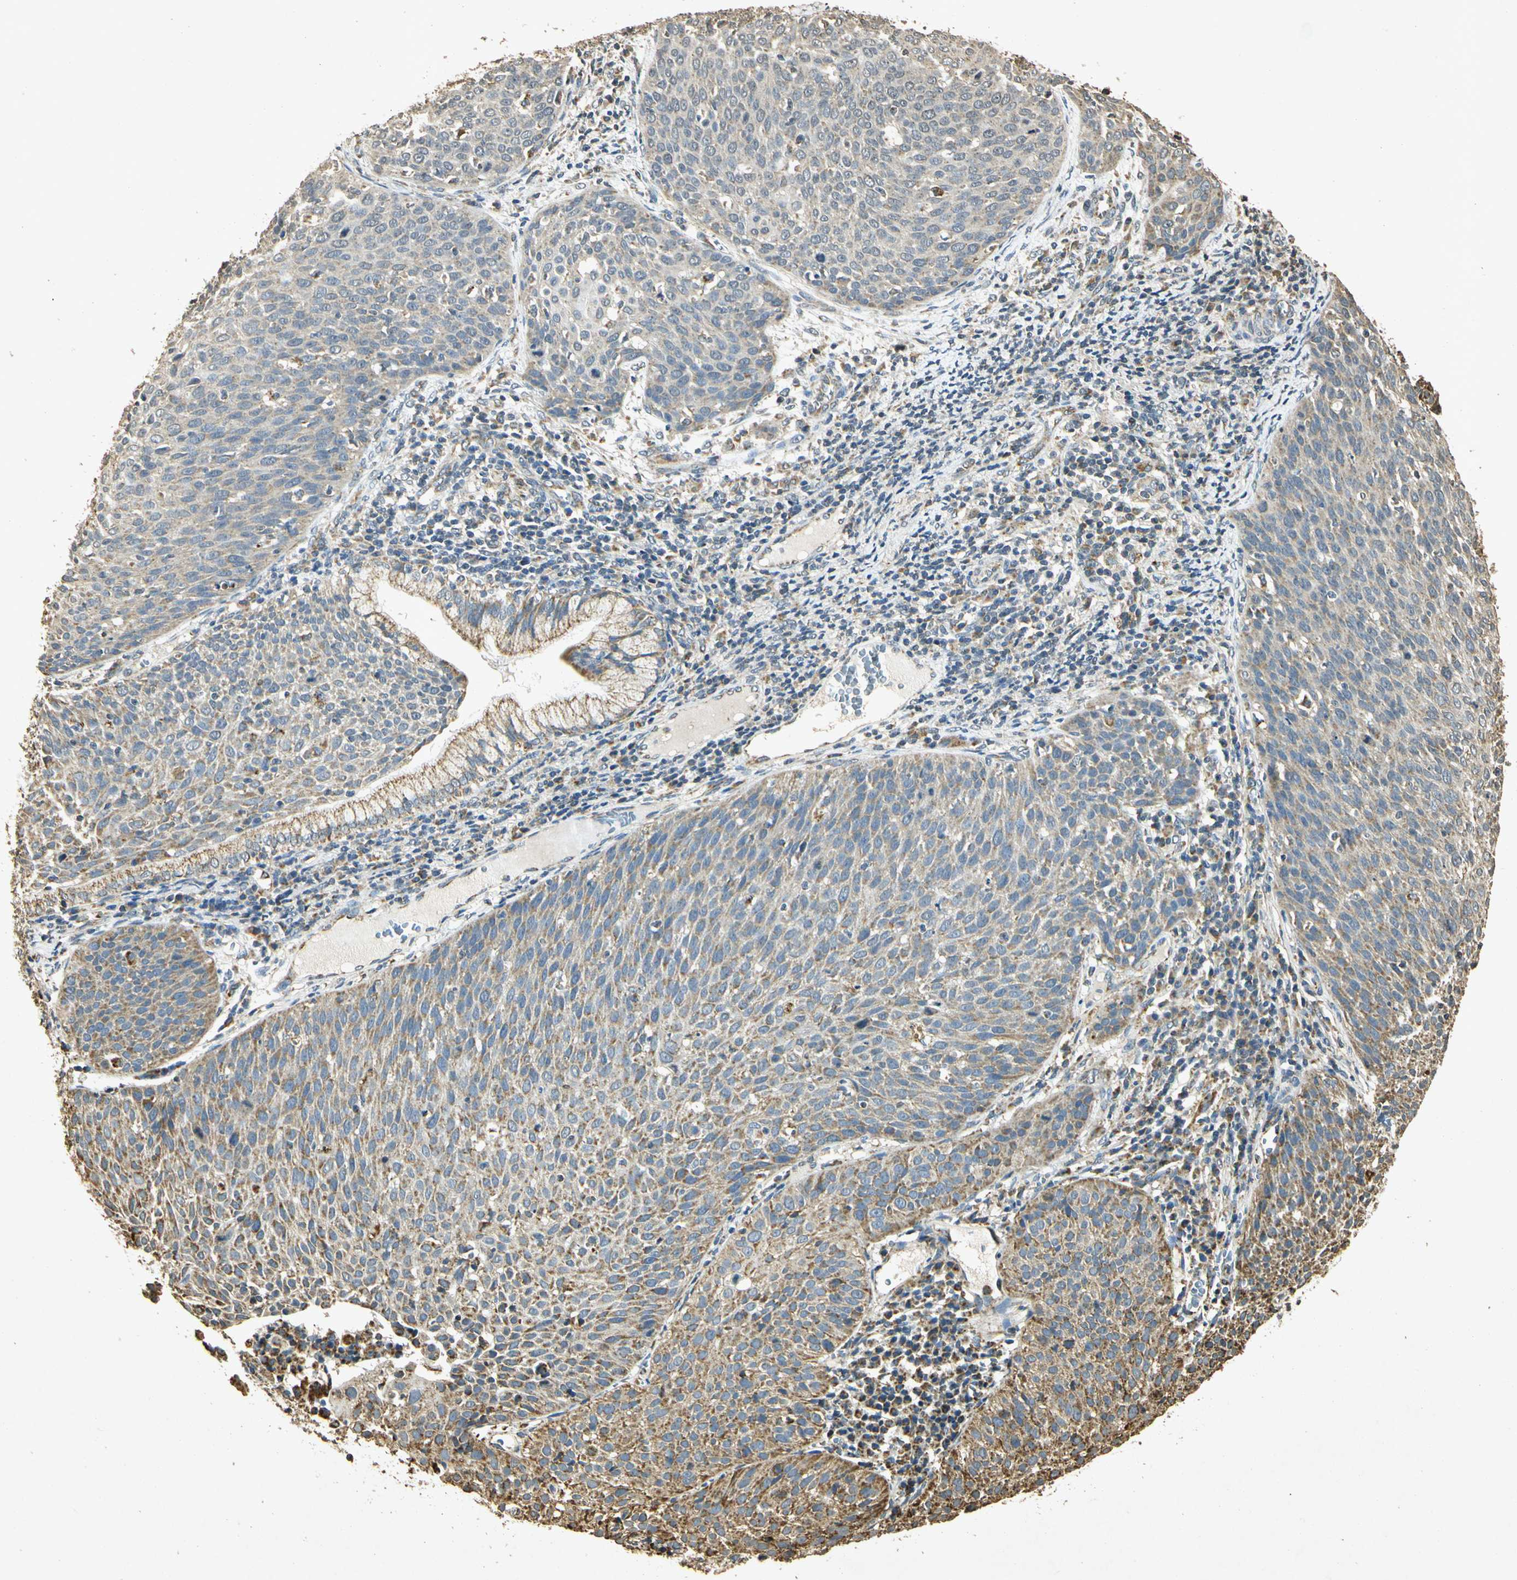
{"staining": {"intensity": "weak", "quantity": "25%-75%", "location": "cytoplasmic/membranous"}, "tissue": "cervical cancer", "cell_type": "Tumor cells", "image_type": "cancer", "snomed": [{"axis": "morphology", "description": "Squamous cell carcinoma, NOS"}, {"axis": "topography", "description": "Cervix"}], "caption": "Human cervical squamous cell carcinoma stained with a protein marker displays weak staining in tumor cells.", "gene": "PRDX3", "patient": {"sex": "female", "age": 38}}